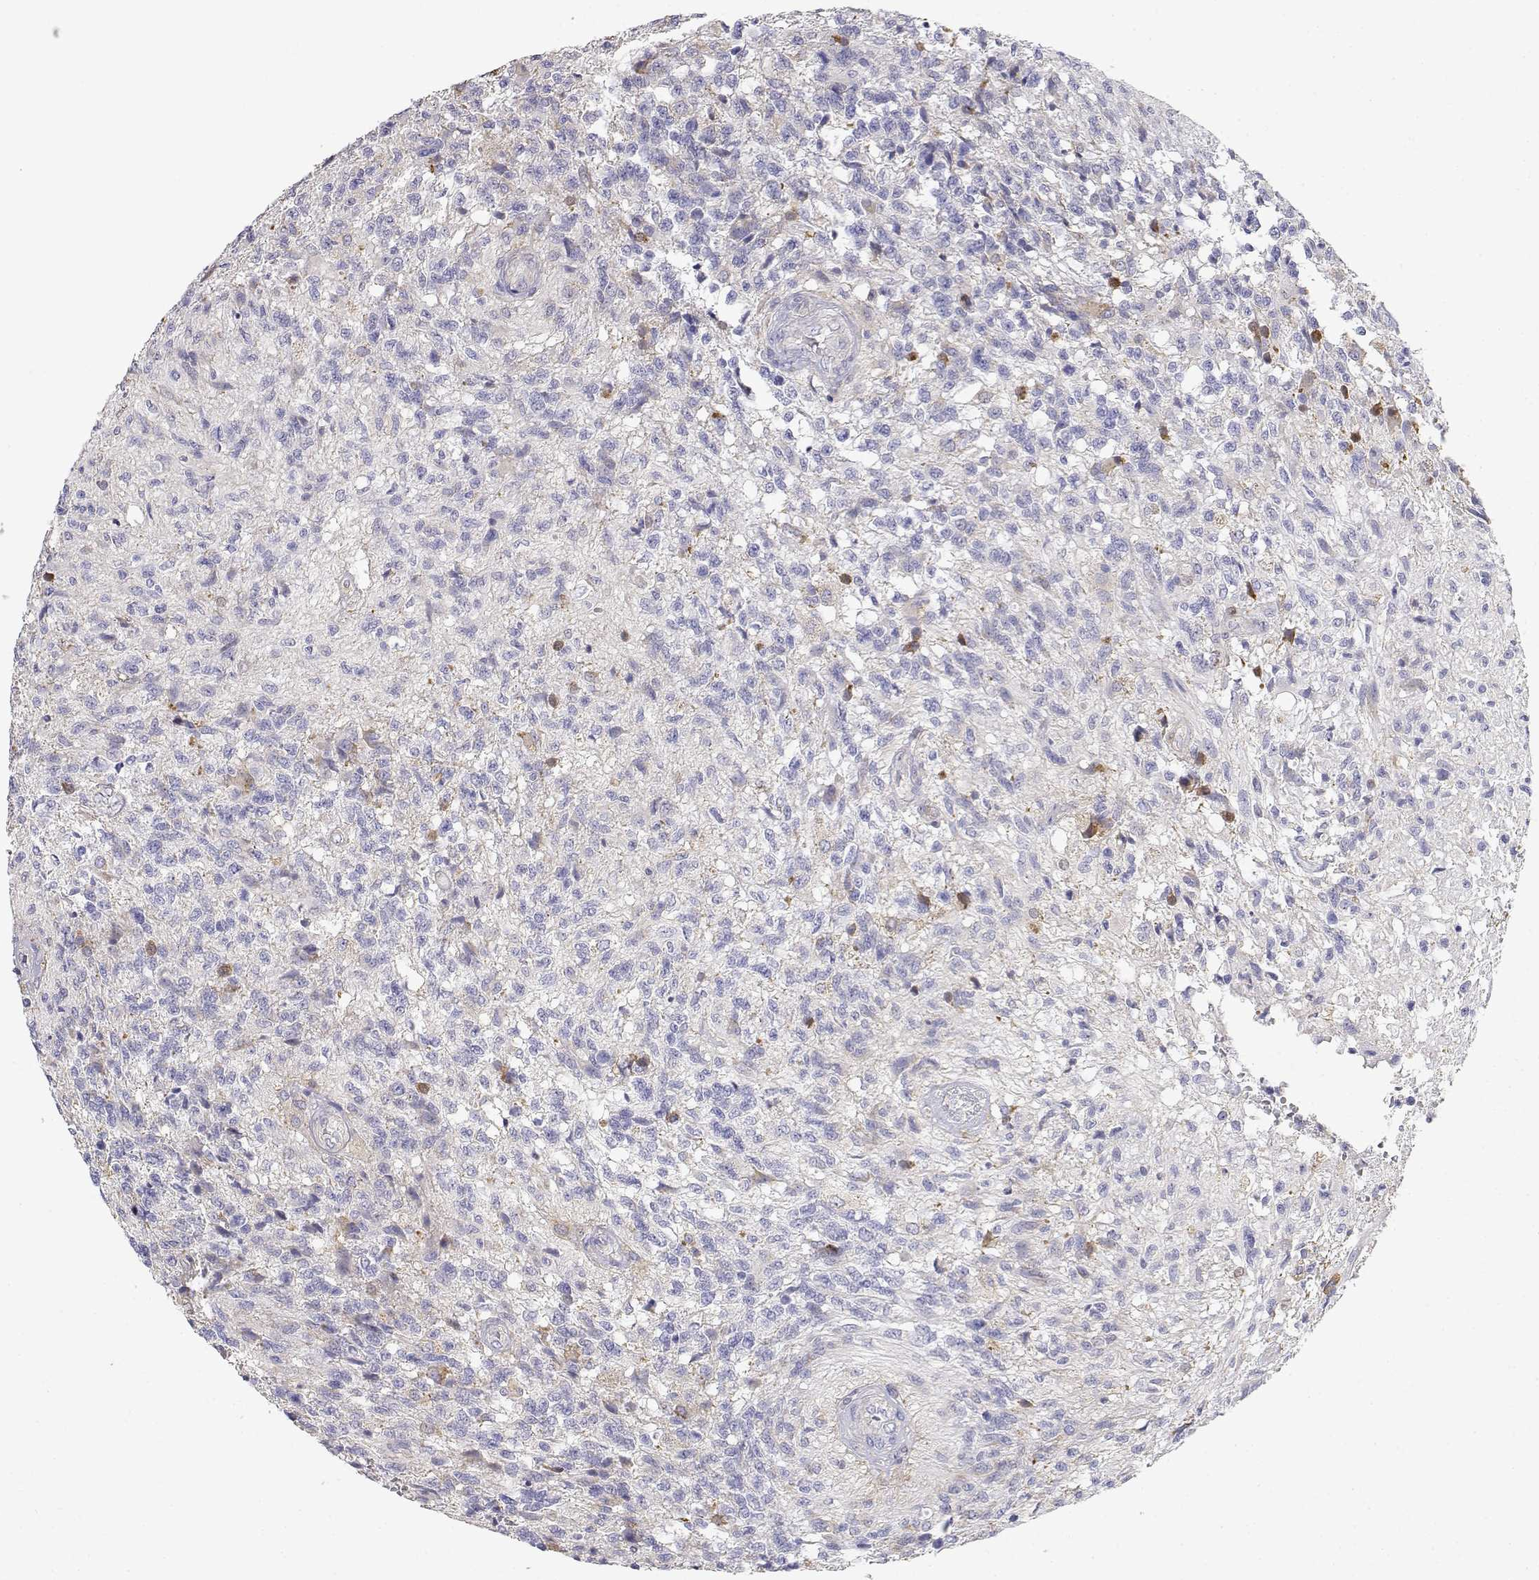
{"staining": {"intensity": "negative", "quantity": "none", "location": "none"}, "tissue": "glioma", "cell_type": "Tumor cells", "image_type": "cancer", "snomed": [{"axis": "morphology", "description": "Glioma, malignant, High grade"}, {"axis": "topography", "description": "Brain"}], "caption": "DAB immunohistochemical staining of human glioma shows no significant positivity in tumor cells. (DAB (3,3'-diaminobenzidine) immunohistochemistry (IHC), high magnification).", "gene": "ADA", "patient": {"sex": "male", "age": 56}}